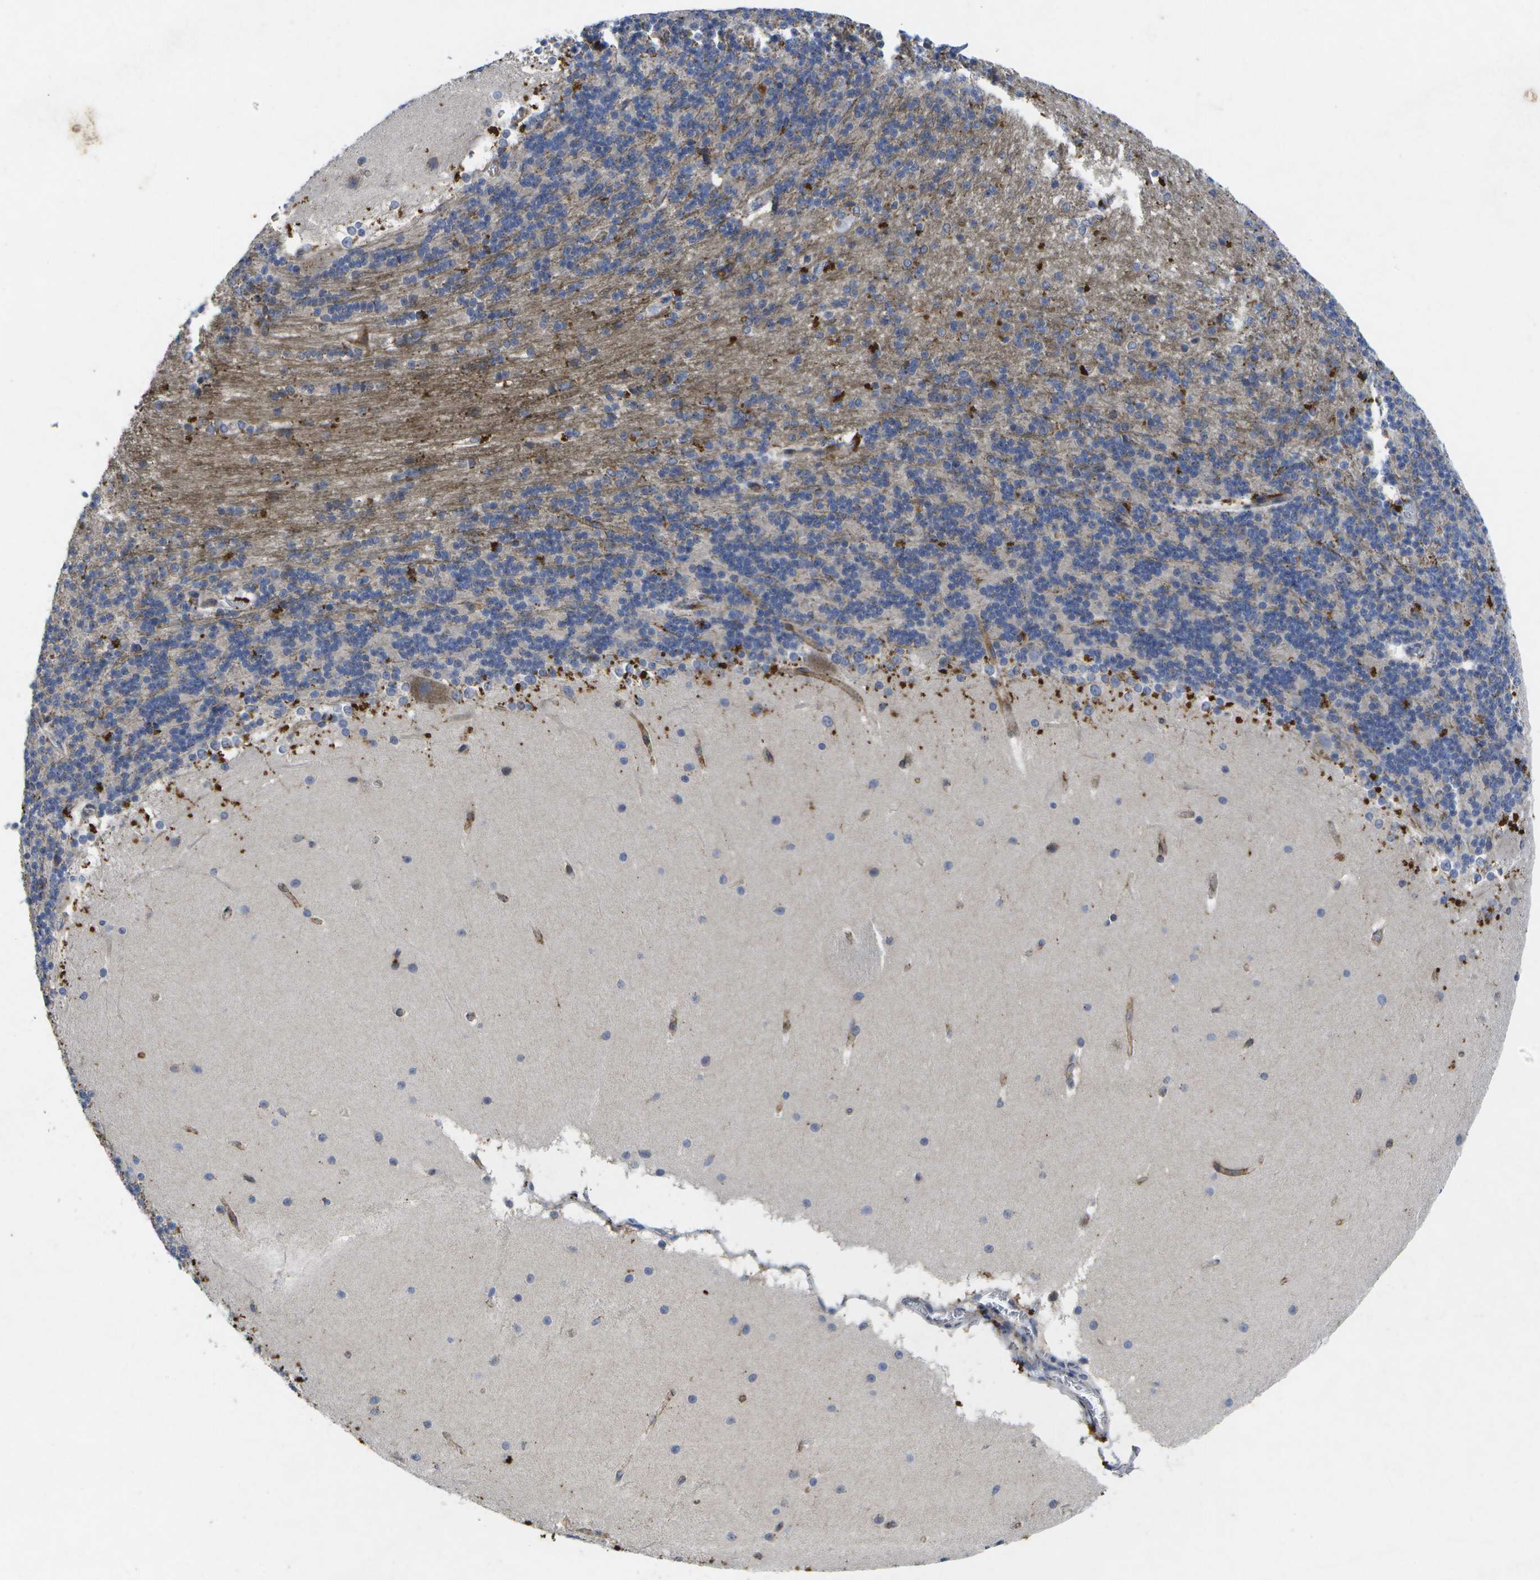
{"staining": {"intensity": "negative", "quantity": "none", "location": "none"}, "tissue": "cerebellum", "cell_type": "Cells in granular layer", "image_type": "normal", "snomed": [{"axis": "morphology", "description": "Normal tissue, NOS"}, {"axis": "topography", "description": "Cerebellum"}], "caption": "Protein analysis of unremarkable cerebellum shows no significant staining in cells in granular layer.", "gene": "KDELR1", "patient": {"sex": "female", "age": 19}}